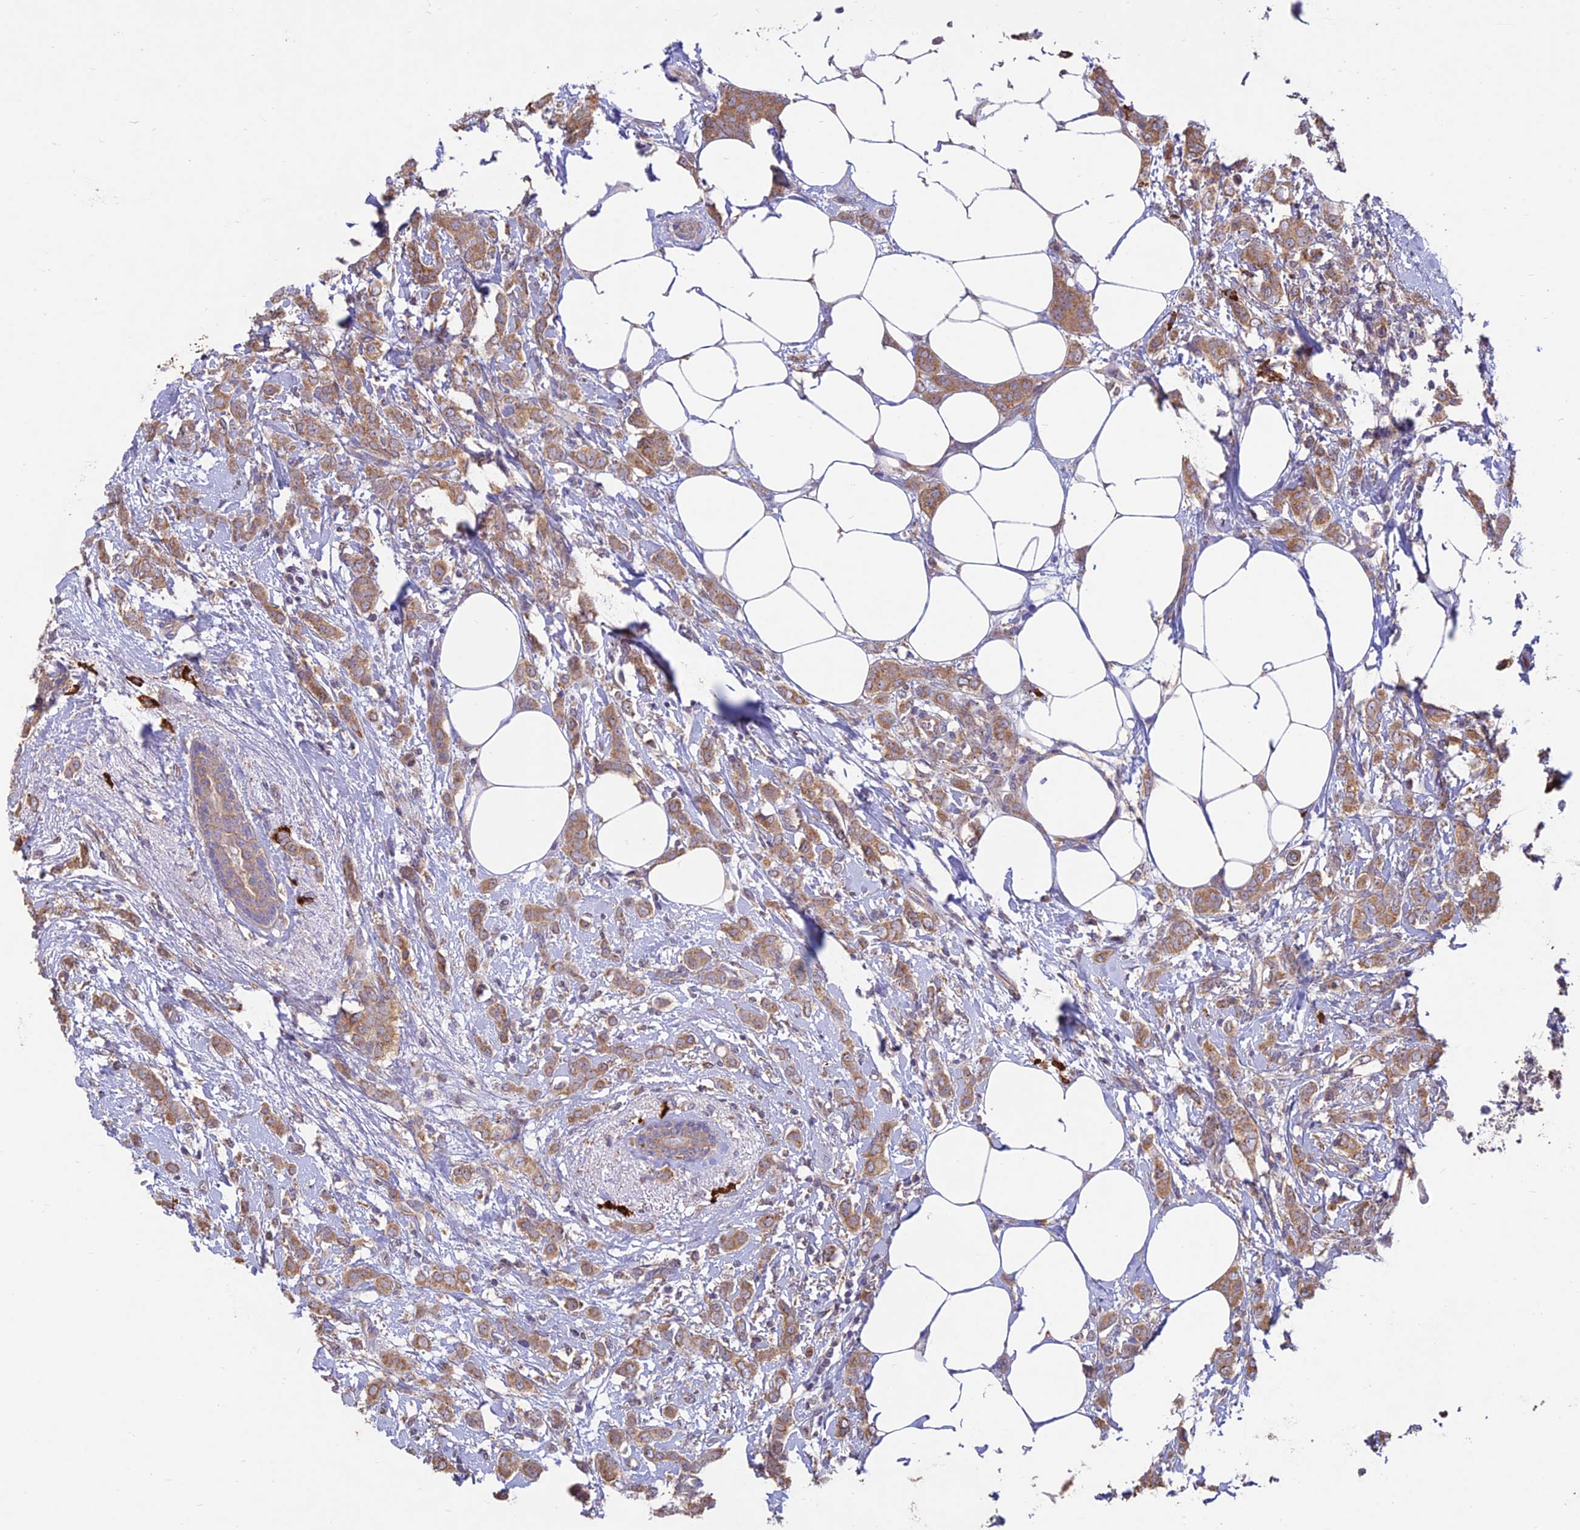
{"staining": {"intensity": "moderate", "quantity": ">75%", "location": "cytoplasmic/membranous"}, "tissue": "breast cancer", "cell_type": "Tumor cells", "image_type": "cancer", "snomed": [{"axis": "morphology", "description": "Duct carcinoma"}, {"axis": "topography", "description": "Breast"}], "caption": "Breast cancer (invasive ductal carcinoma) tissue reveals moderate cytoplasmic/membranous expression in about >75% of tumor cells", "gene": "NXNL2", "patient": {"sex": "female", "age": 72}}